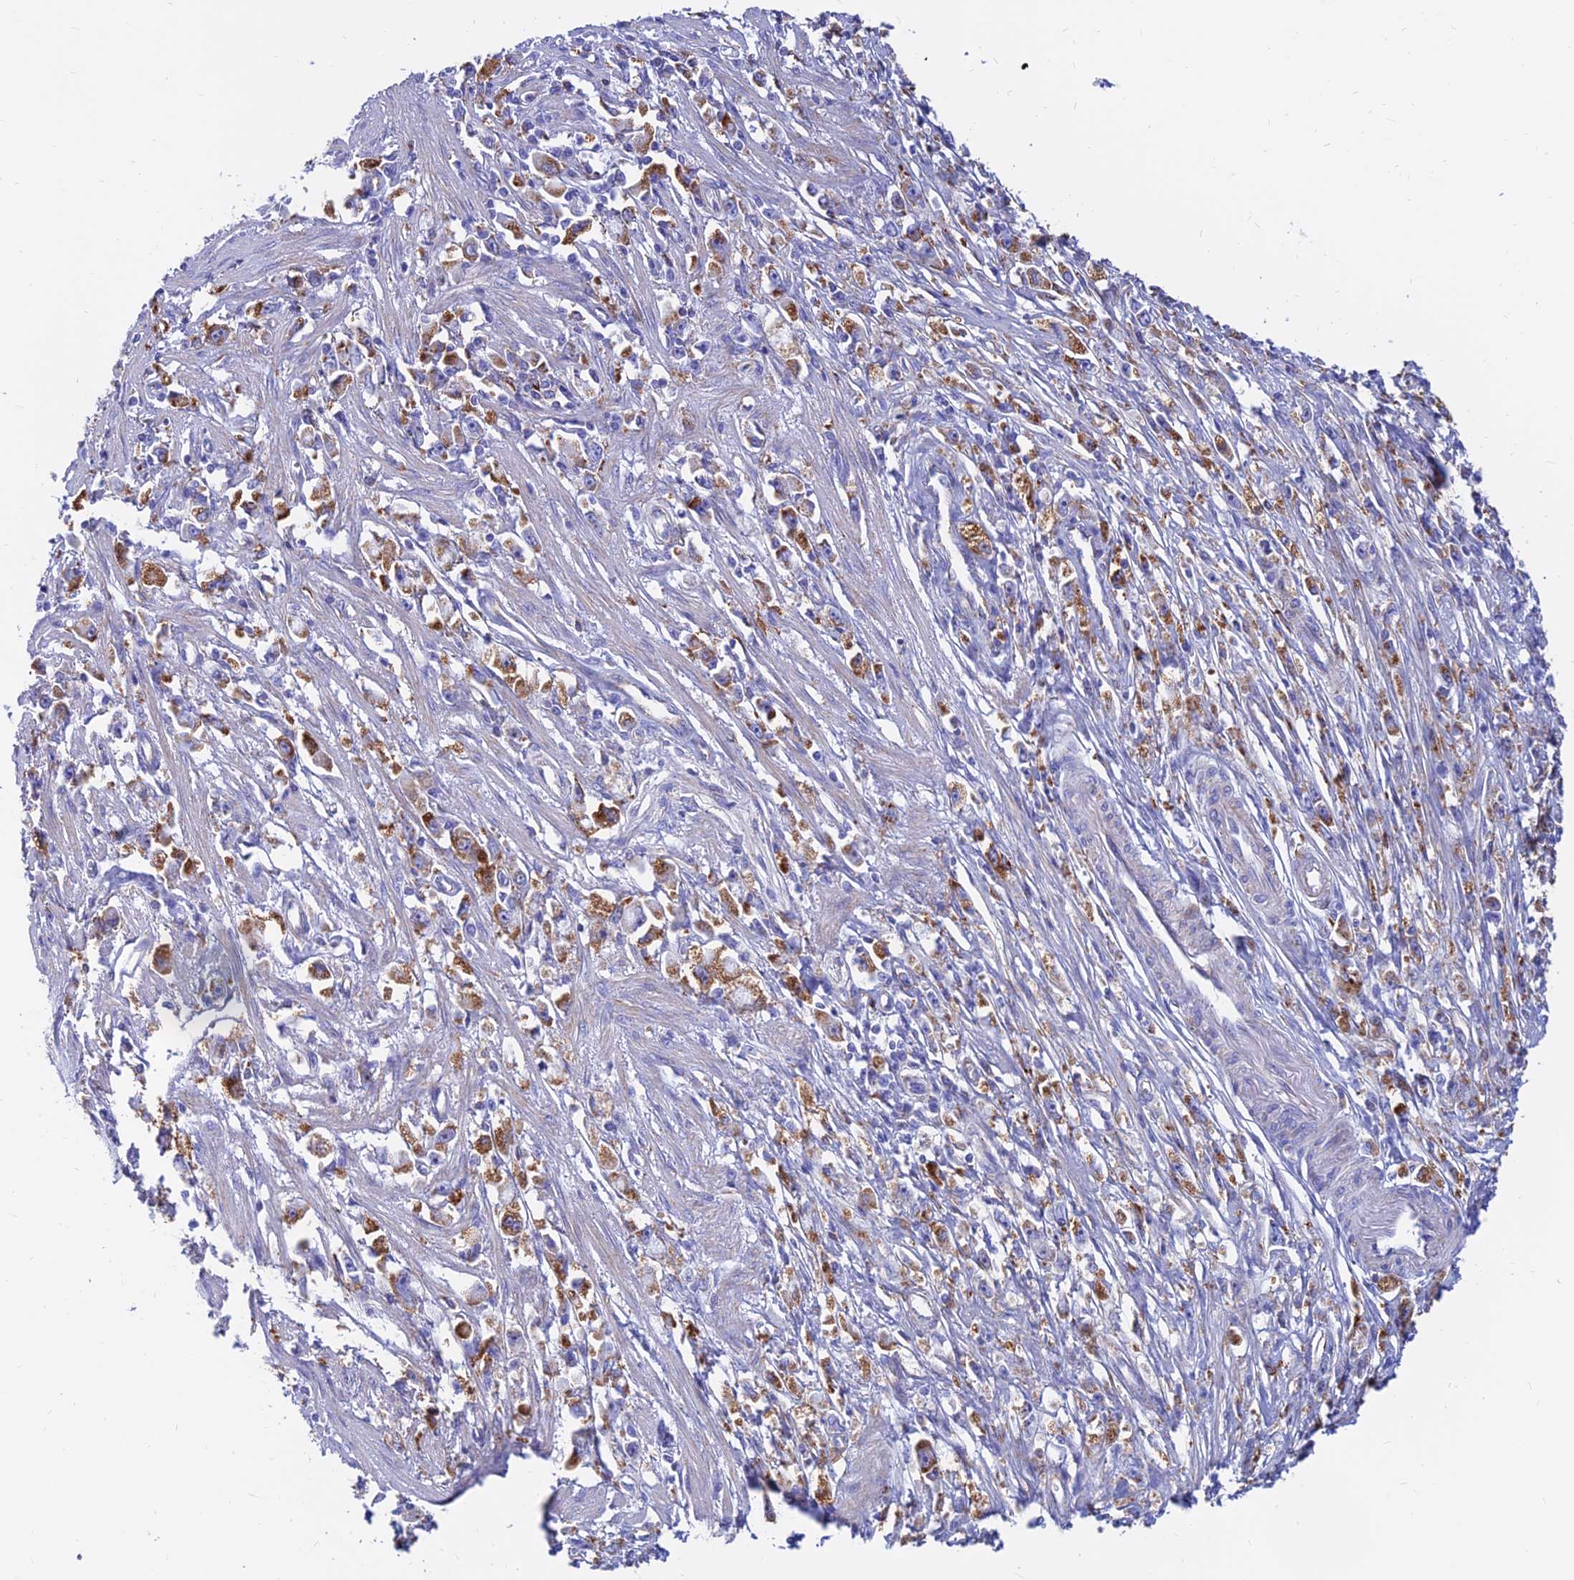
{"staining": {"intensity": "moderate", "quantity": "25%-75%", "location": "cytoplasmic/membranous"}, "tissue": "stomach cancer", "cell_type": "Tumor cells", "image_type": "cancer", "snomed": [{"axis": "morphology", "description": "Adenocarcinoma, NOS"}, {"axis": "topography", "description": "Stomach"}], "caption": "Stomach cancer (adenocarcinoma) stained for a protein displays moderate cytoplasmic/membranous positivity in tumor cells. (IHC, brightfield microscopy, high magnification).", "gene": "SPNS1", "patient": {"sex": "female", "age": 59}}